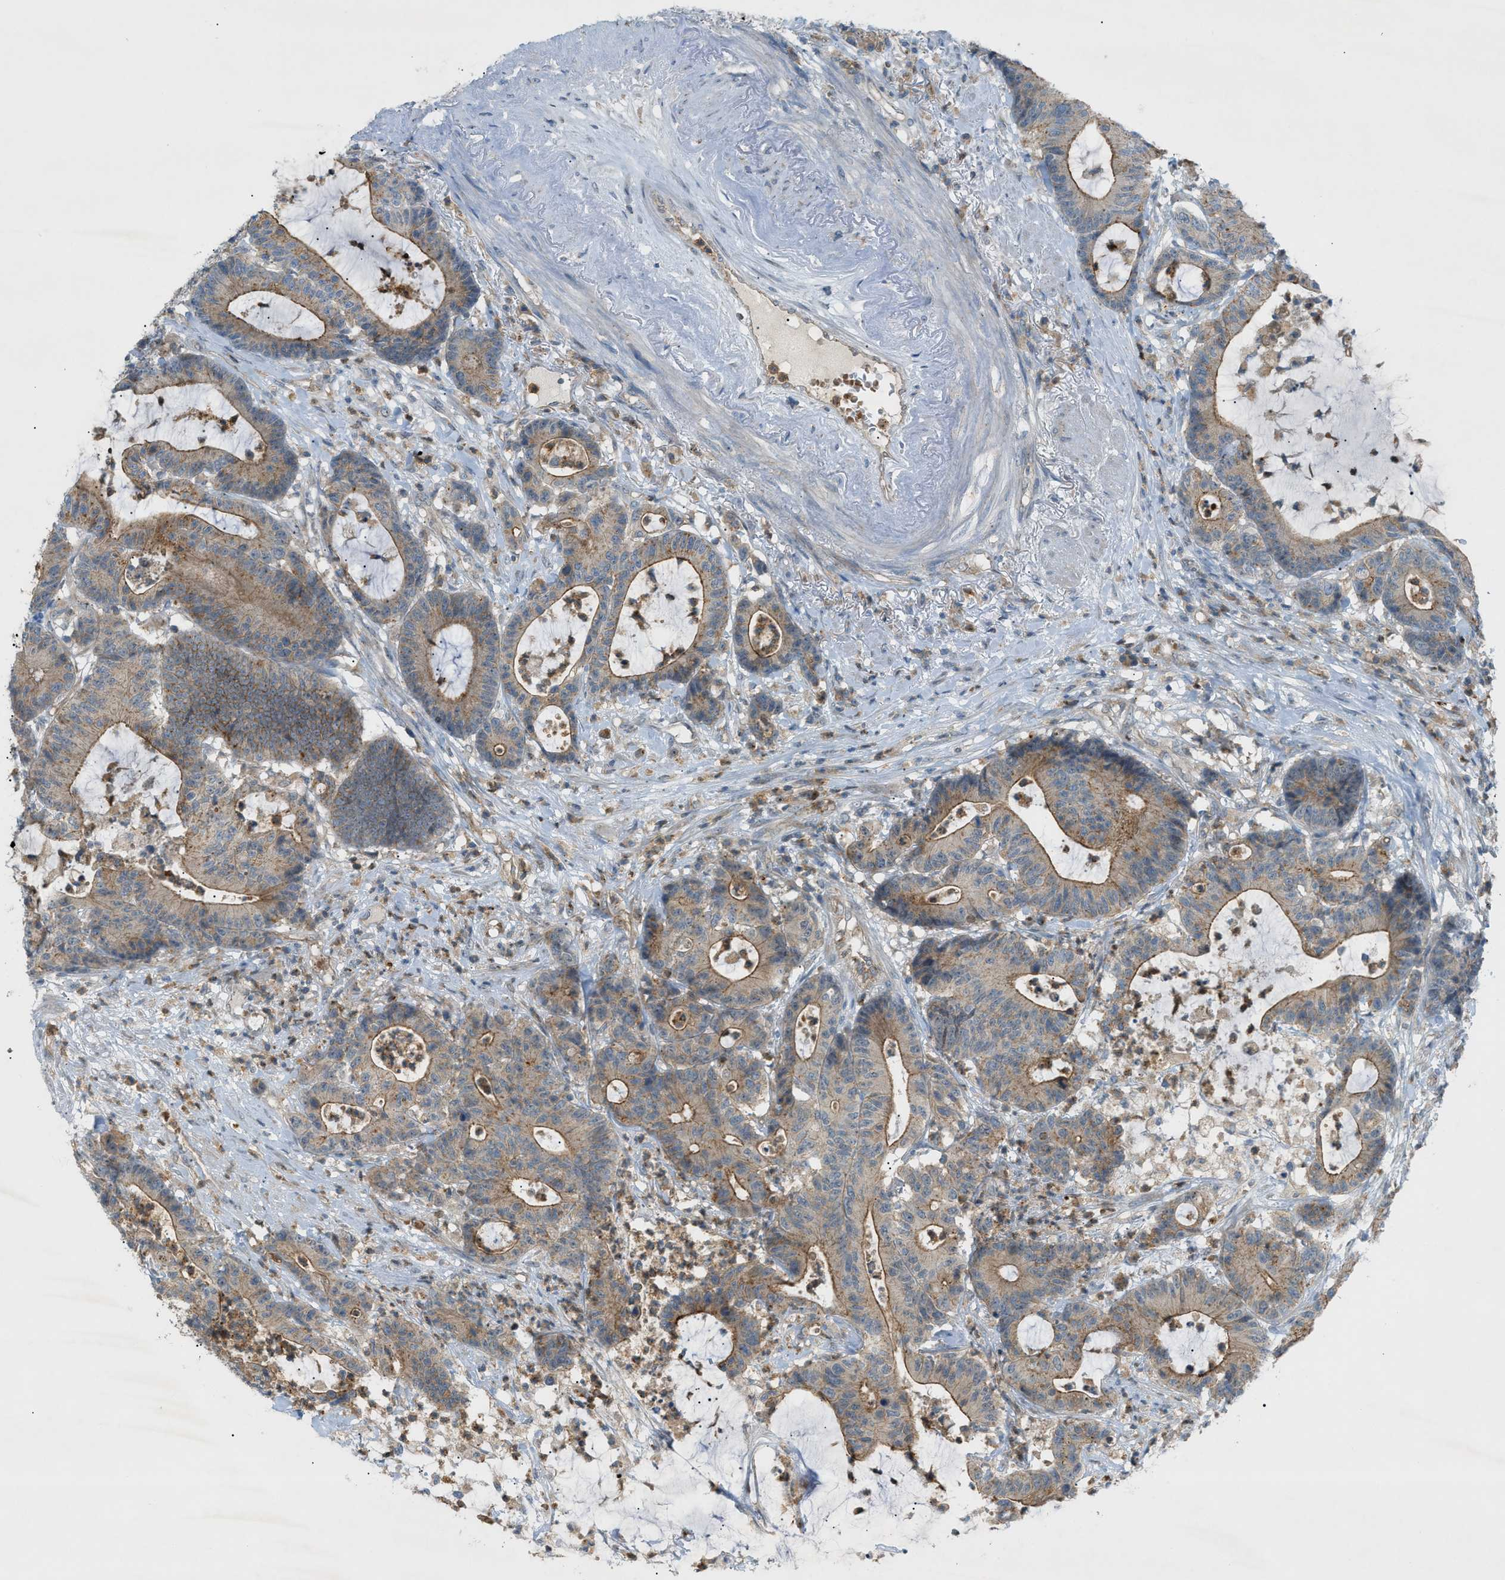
{"staining": {"intensity": "weak", "quantity": ">75%", "location": "cytoplasmic/membranous"}, "tissue": "colorectal cancer", "cell_type": "Tumor cells", "image_type": "cancer", "snomed": [{"axis": "morphology", "description": "Adenocarcinoma, NOS"}, {"axis": "topography", "description": "Colon"}], "caption": "A micrograph of human adenocarcinoma (colorectal) stained for a protein reveals weak cytoplasmic/membranous brown staining in tumor cells.", "gene": "GRK6", "patient": {"sex": "female", "age": 84}}